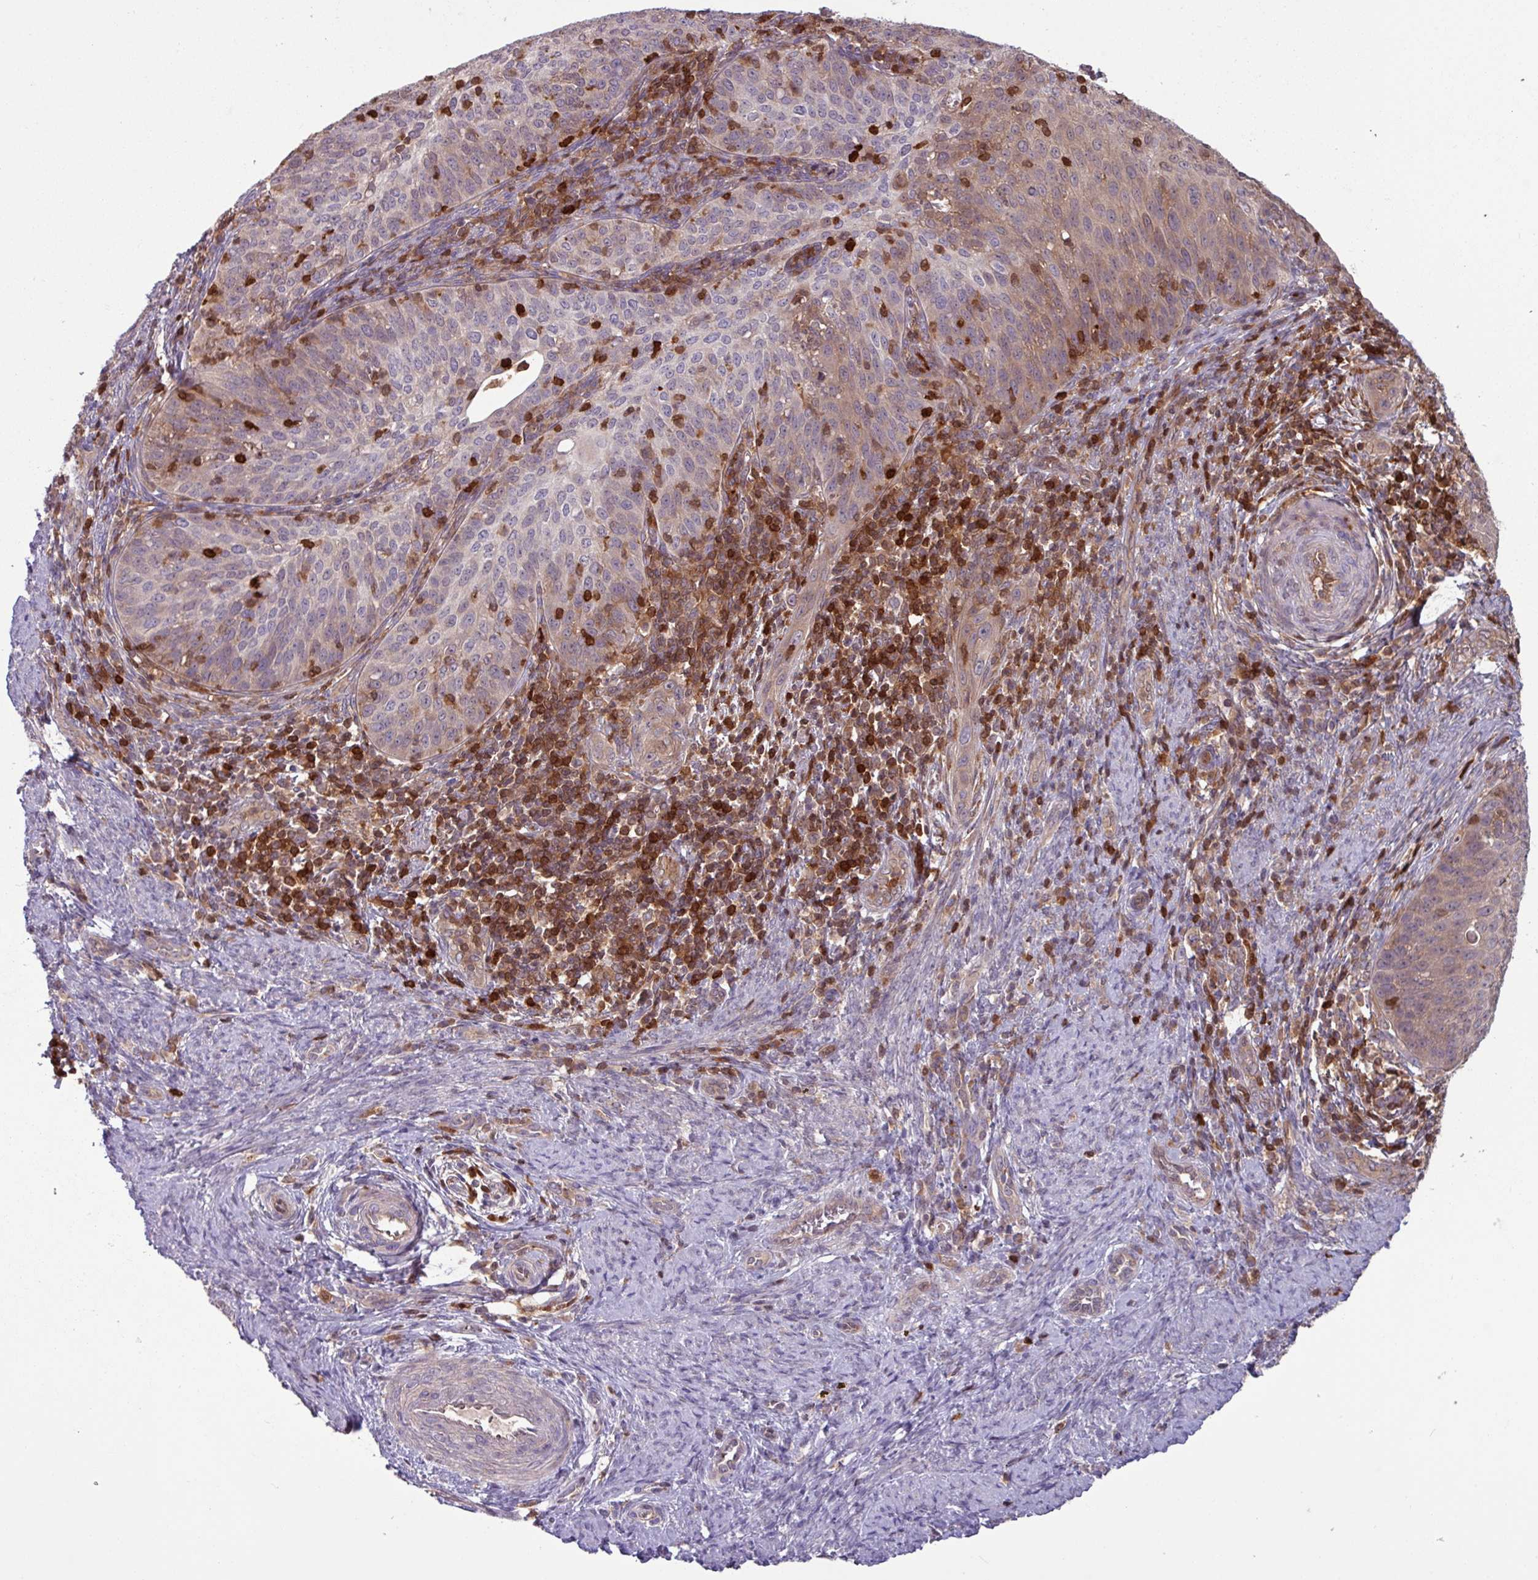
{"staining": {"intensity": "weak", "quantity": "<25%", "location": "cytoplasmic/membranous"}, "tissue": "cervical cancer", "cell_type": "Tumor cells", "image_type": "cancer", "snomed": [{"axis": "morphology", "description": "Squamous cell carcinoma, NOS"}, {"axis": "topography", "description": "Cervix"}], "caption": "Immunohistochemical staining of human cervical cancer reveals no significant positivity in tumor cells.", "gene": "SEC61G", "patient": {"sex": "female", "age": 30}}